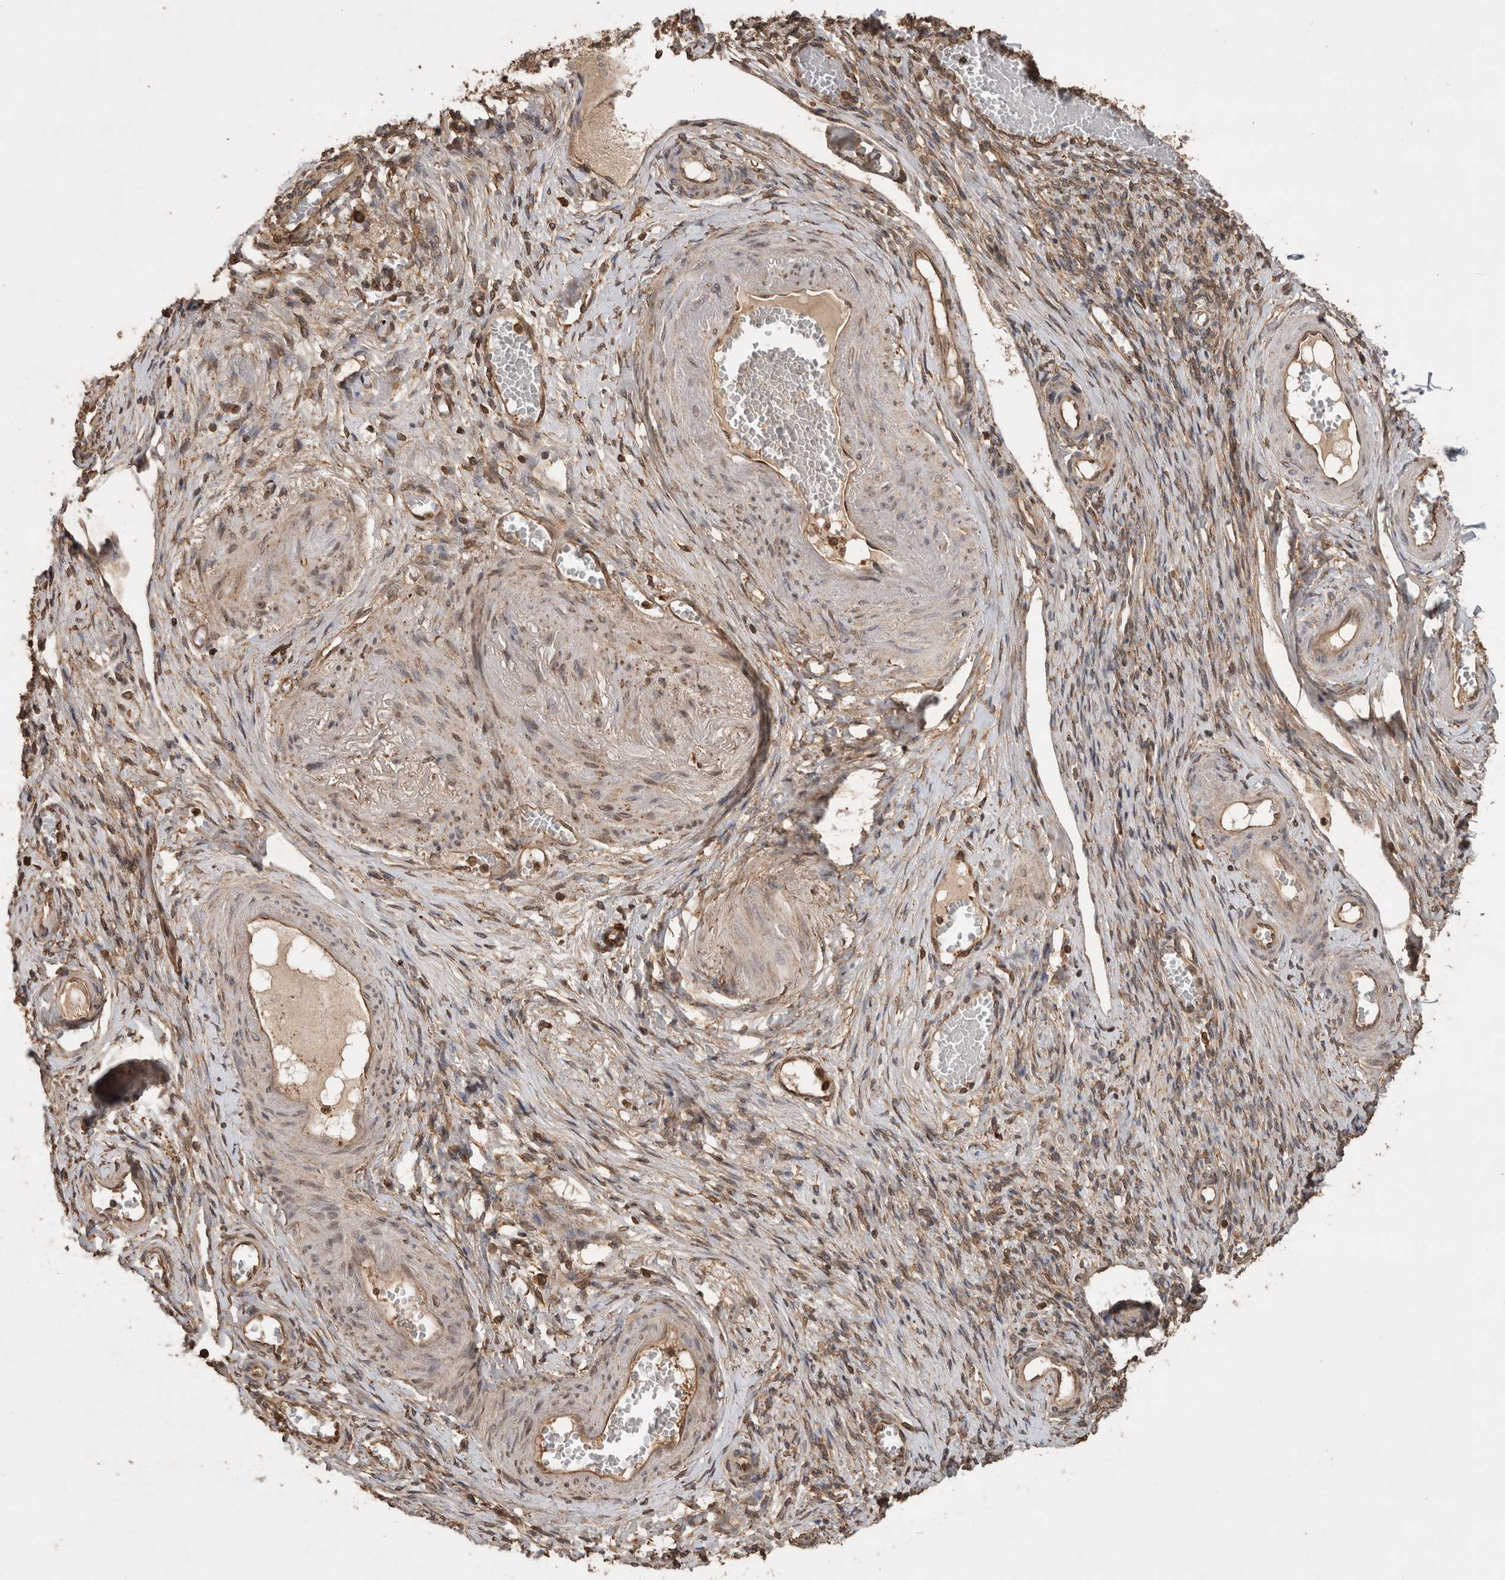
{"staining": {"intensity": "negative", "quantity": "none", "location": "none"}, "tissue": "adipose tissue", "cell_type": "Adipocytes", "image_type": "normal", "snomed": [{"axis": "morphology", "description": "Normal tissue, NOS"}, {"axis": "topography", "description": "Vascular tissue"}, {"axis": "topography", "description": "Fallopian tube"}, {"axis": "topography", "description": "Ovary"}], "caption": "An image of adipose tissue stained for a protein exhibits no brown staining in adipocytes.", "gene": "OTUD7B", "patient": {"sex": "female", "age": 67}}